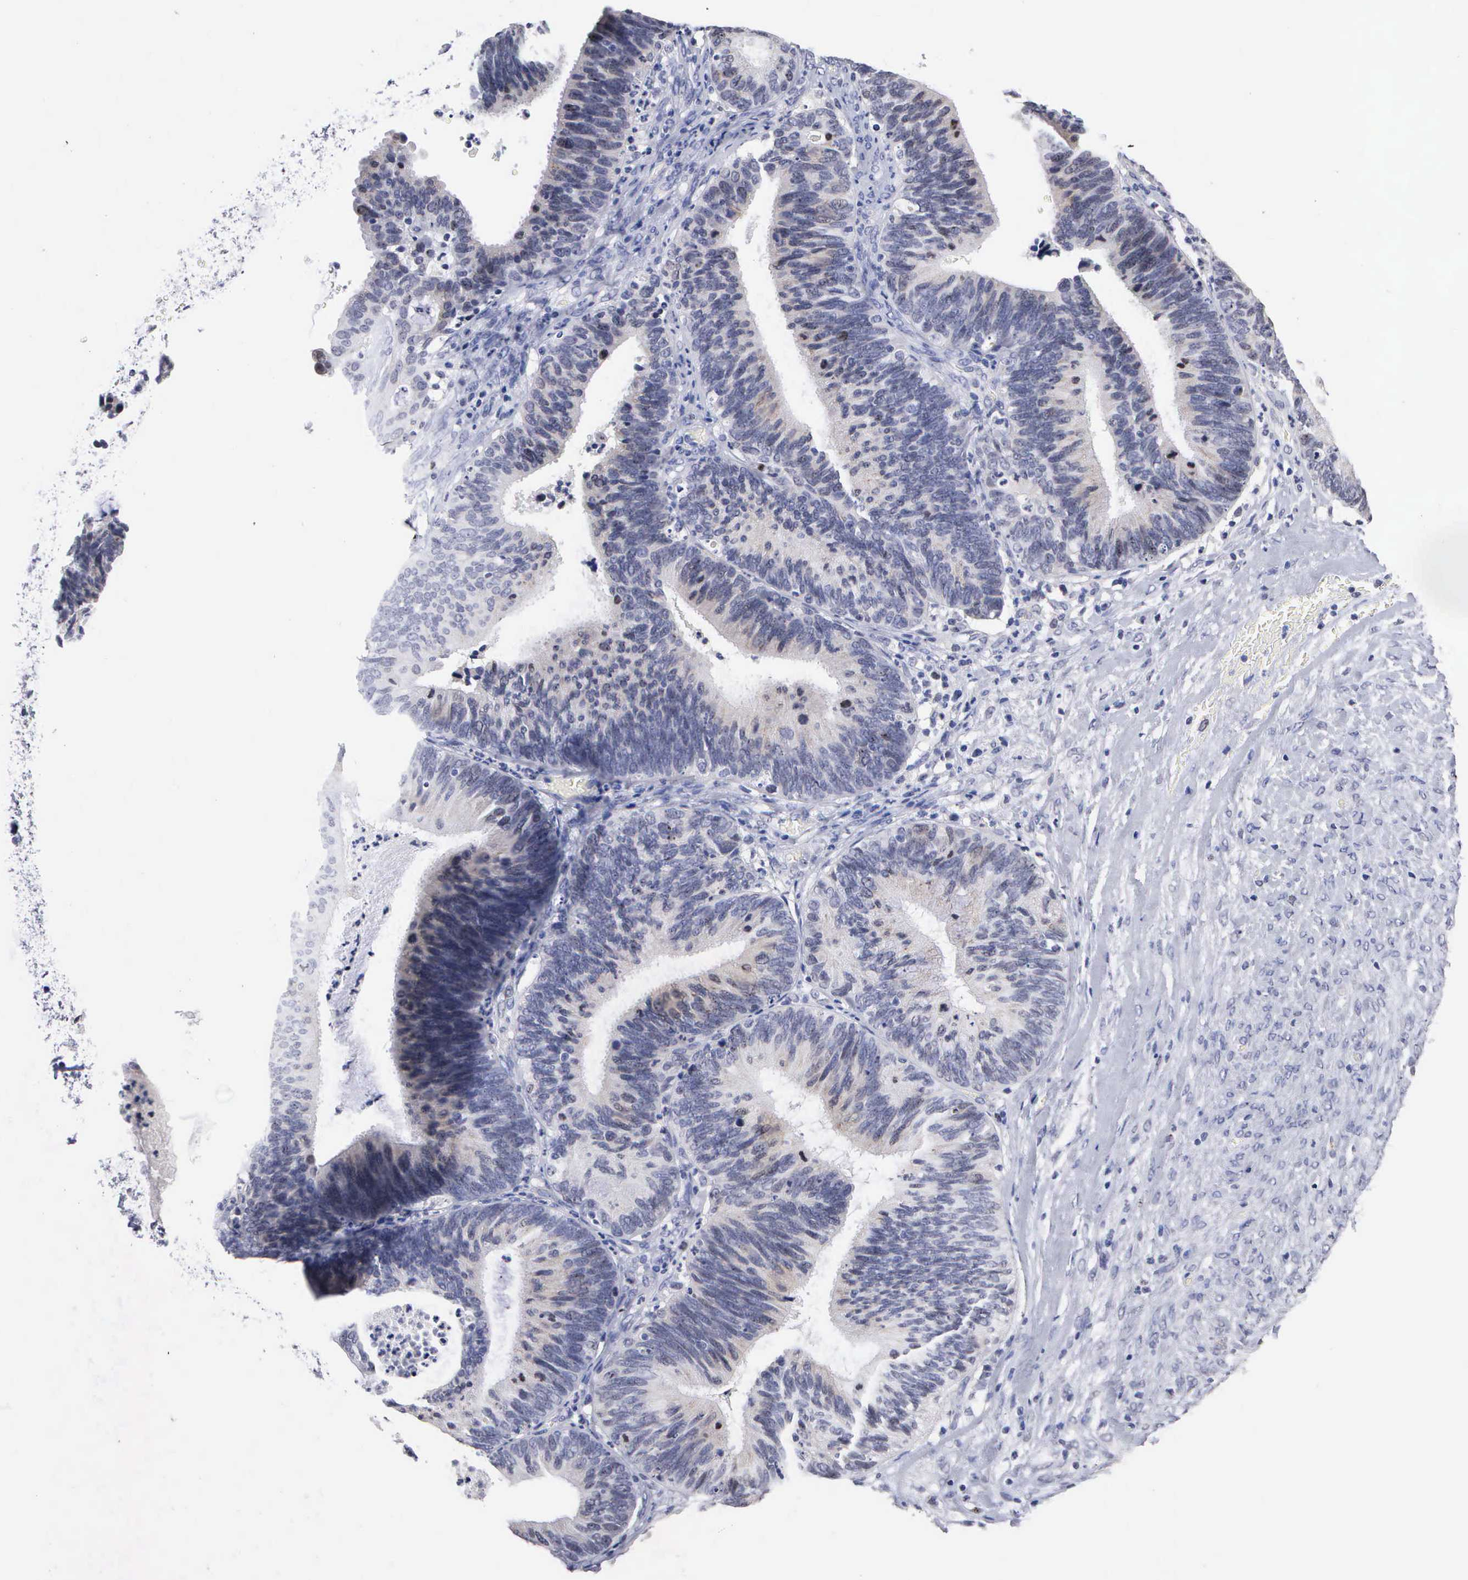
{"staining": {"intensity": "negative", "quantity": "none", "location": "none"}, "tissue": "ovarian cancer", "cell_type": "Tumor cells", "image_type": "cancer", "snomed": [{"axis": "morphology", "description": "Carcinoma, endometroid"}, {"axis": "topography", "description": "Ovary"}], "caption": "This micrograph is of ovarian cancer (endometroid carcinoma) stained with immunohistochemistry (IHC) to label a protein in brown with the nuclei are counter-stained blue. There is no staining in tumor cells. (Stains: DAB (3,3'-diaminobenzidine) immunohistochemistry with hematoxylin counter stain, Microscopy: brightfield microscopy at high magnification).", "gene": "KDM6A", "patient": {"sex": "female", "age": 52}}